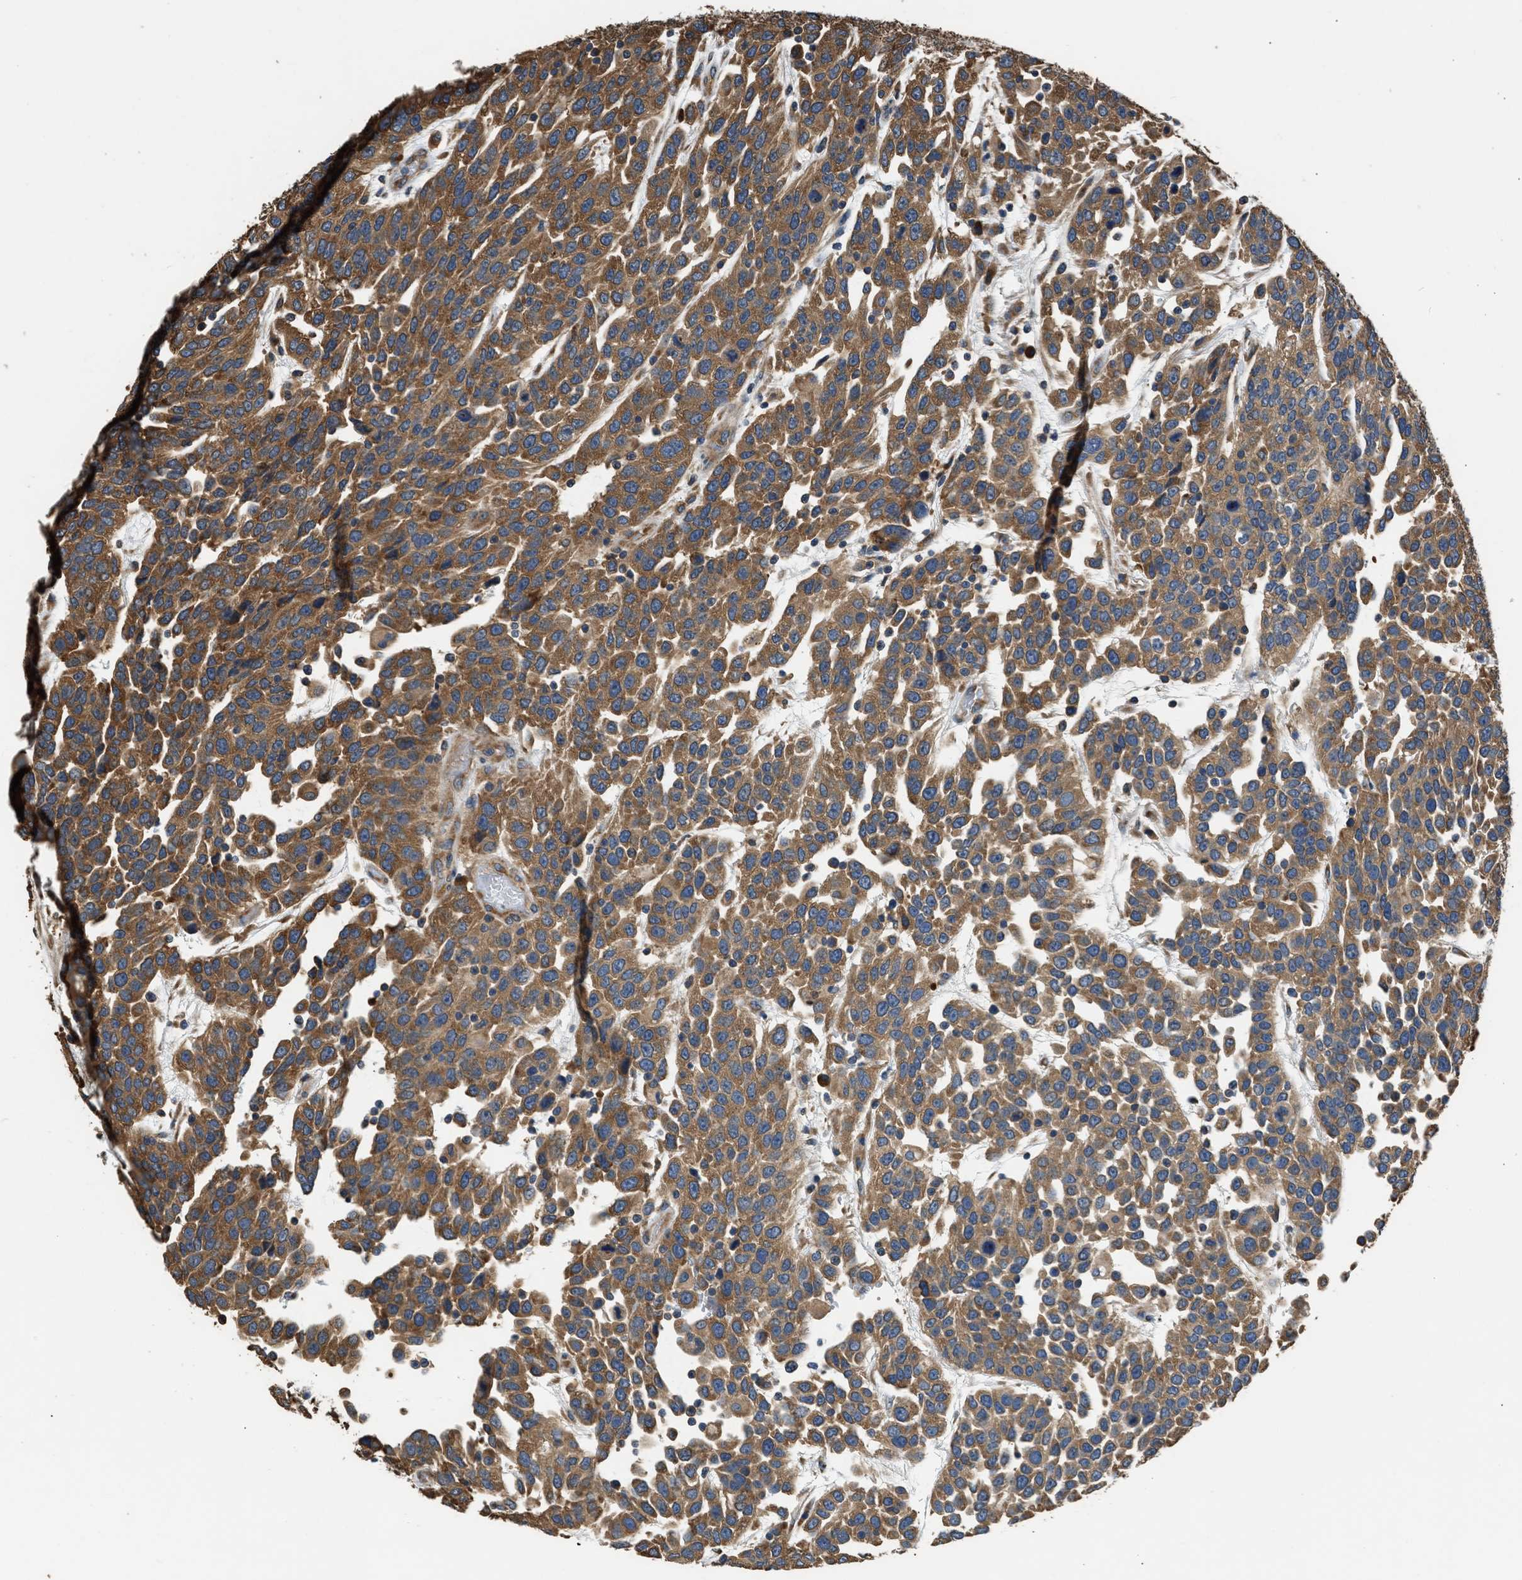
{"staining": {"intensity": "moderate", "quantity": ">75%", "location": "cytoplasmic/membranous"}, "tissue": "urothelial cancer", "cell_type": "Tumor cells", "image_type": "cancer", "snomed": [{"axis": "morphology", "description": "Urothelial carcinoma, High grade"}, {"axis": "topography", "description": "Urinary bladder"}], "caption": "High-grade urothelial carcinoma stained with DAB (3,3'-diaminobenzidine) IHC shows medium levels of moderate cytoplasmic/membranous expression in approximately >75% of tumor cells.", "gene": "SLC36A4", "patient": {"sex": "female", "age": 80}}